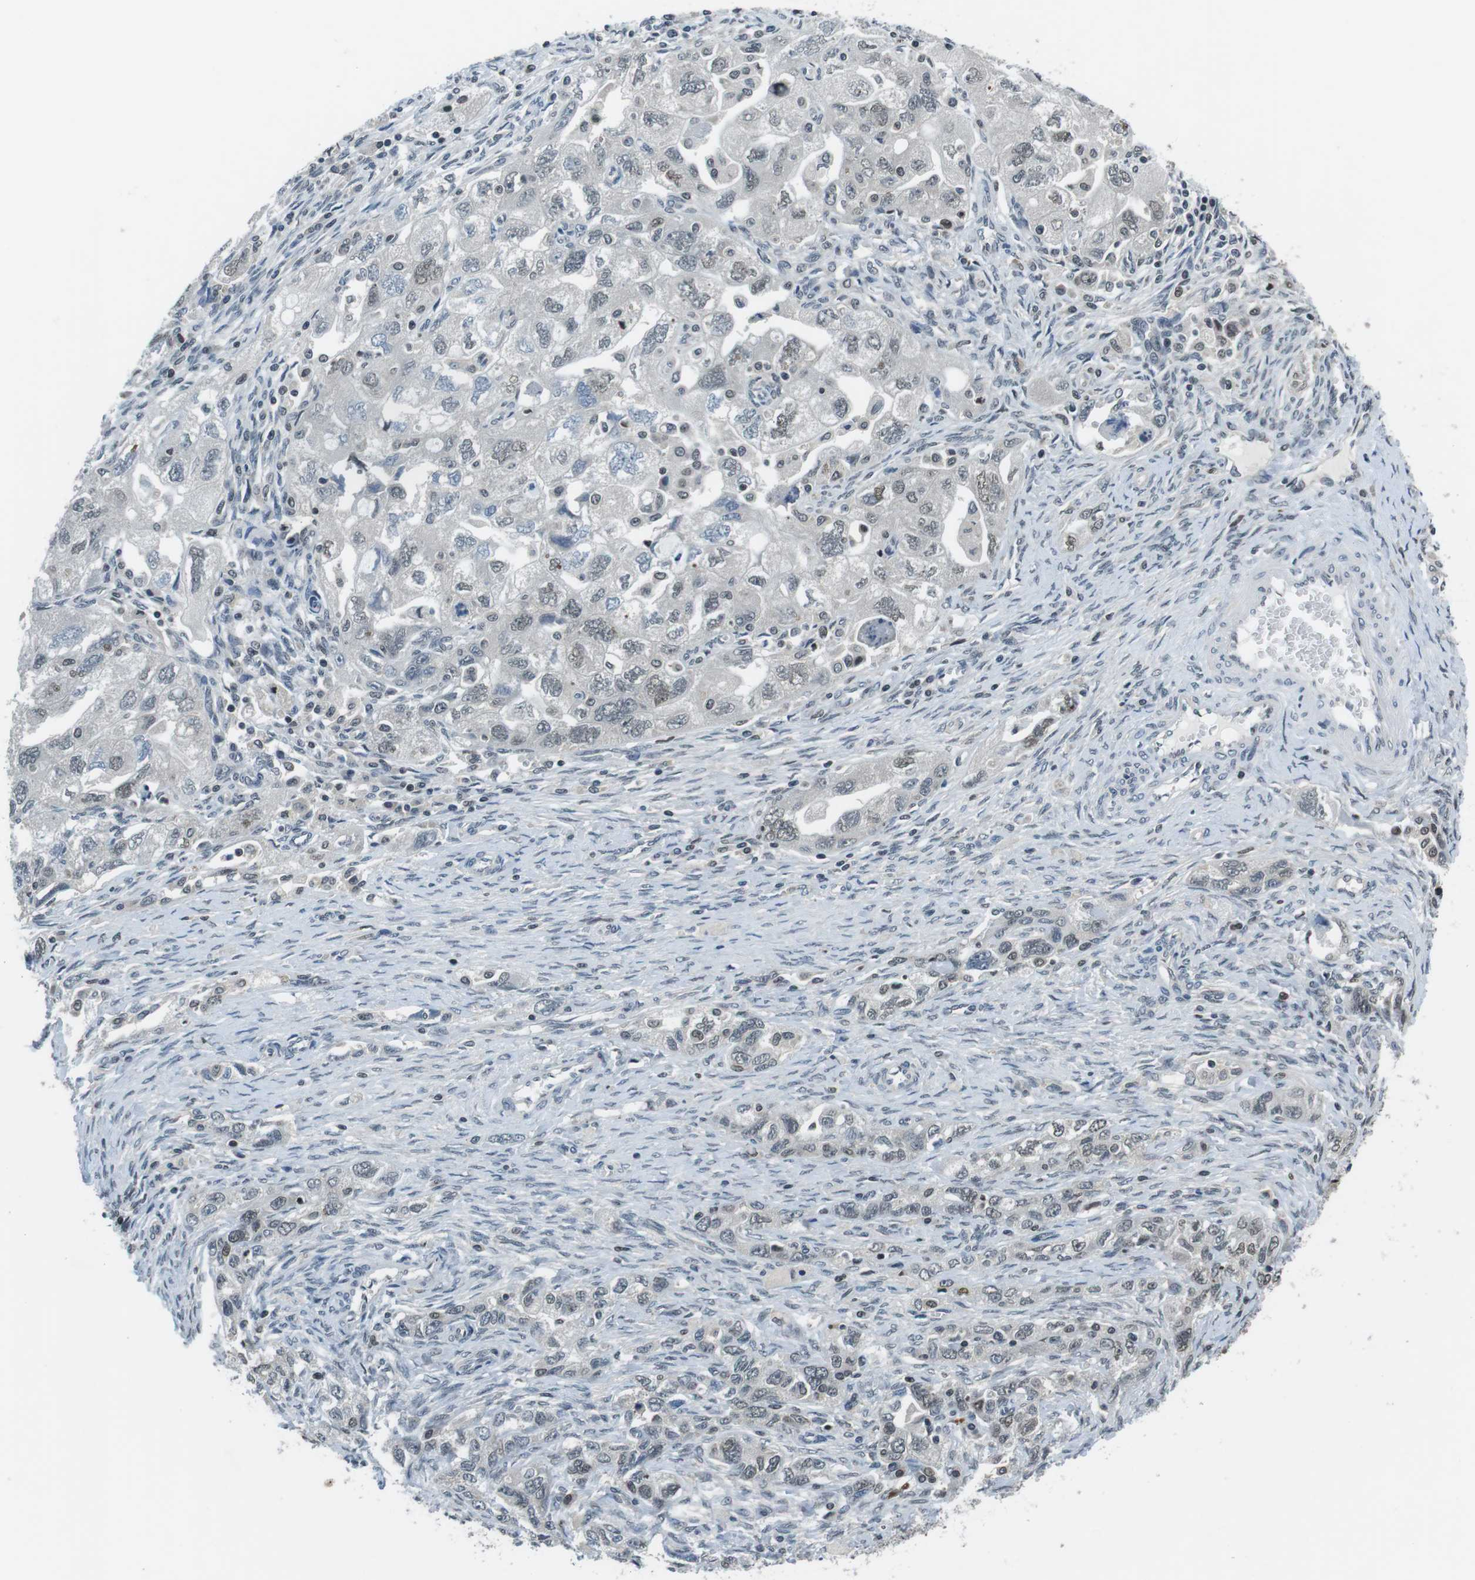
{"staining": {"intensity": "weak", "quantity": "25%-75%", "location": "nuclear"}, "tissue": "ovarian cancer", "cell_type": "Tumor cells", "image_type": "cancer", "snomed": [{"axis": "morphology", "description": "Carcinoma, NOS"}, {"axis": "morphology", "description": "Cystadenocarcinoma, serous, NOS"}, {"axis": "topography", "description": "Ovary"}], "caption": "Immunohistochemical staining of serous cystadenocarcinoma (ovarian) reveals low levels of weak nuclear protein expression in approximately 25%-75% of tumor cells. The protein is shown in brown color, while the nuclei are stained blue.", "gene": "NEK4", "patient": {"sex": "female", "age": 69}}